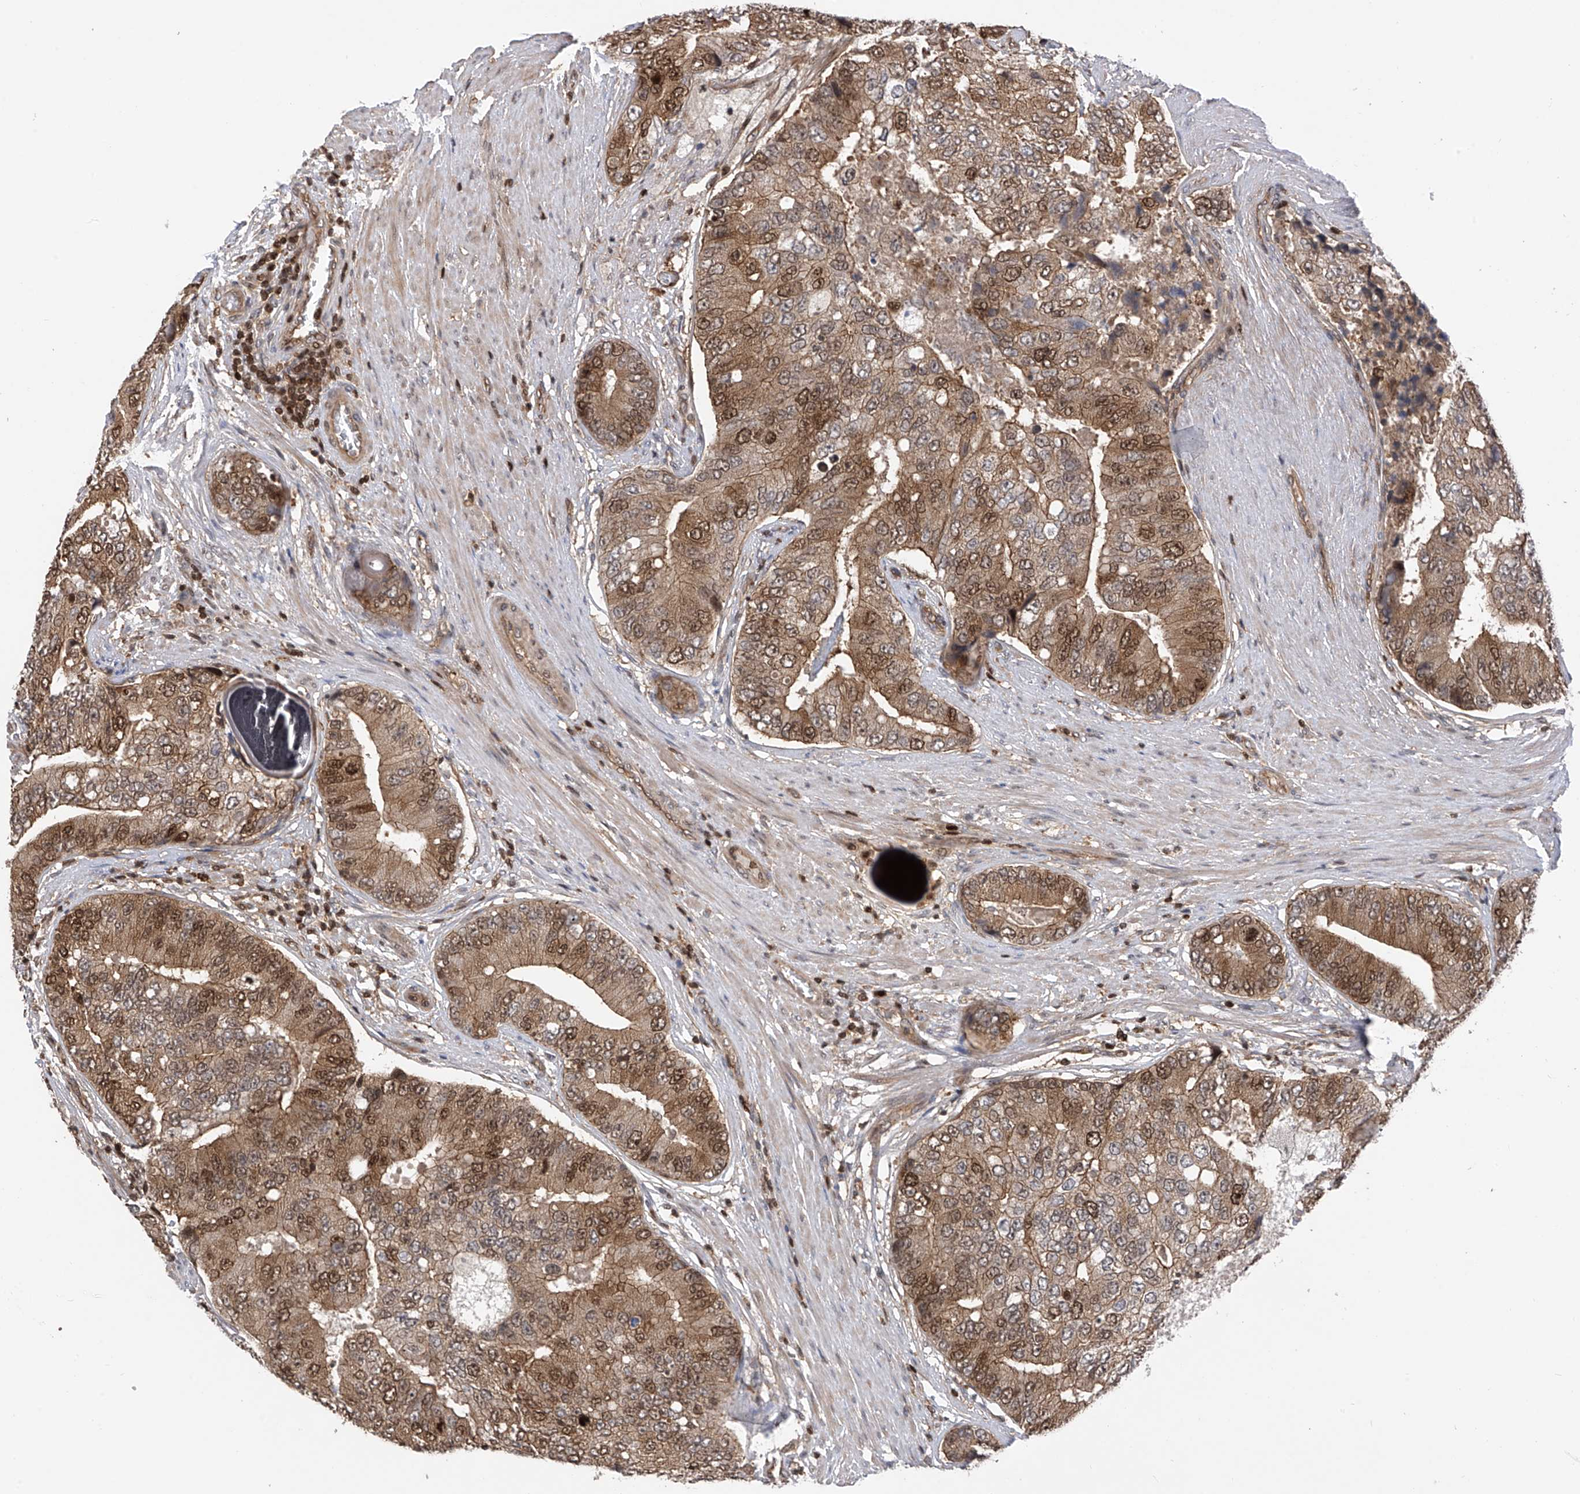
{"staining": {"intensity": "moderate", "quantity": "25%-75%", "location": "cytoplasmic/membranous"}, "tissue": "prostate cancer", "cell_type": "Tumor cells", "image_type": "cancer", "snomed": [{"axis": "morphology", "description": "Adenocarcinoma, High grade"}, {"axis": "topography", "description": "Prostate"}], "caption": "Moderate cytoplasmic/membranous staining for a protein is present in about 25%-75% of tumor cells of prostate high-grade adenocarcinoma using immunohistochemistry (IHC).", "gene": "DNAJC9", "patient": {"sex": "male", "age": 70}}